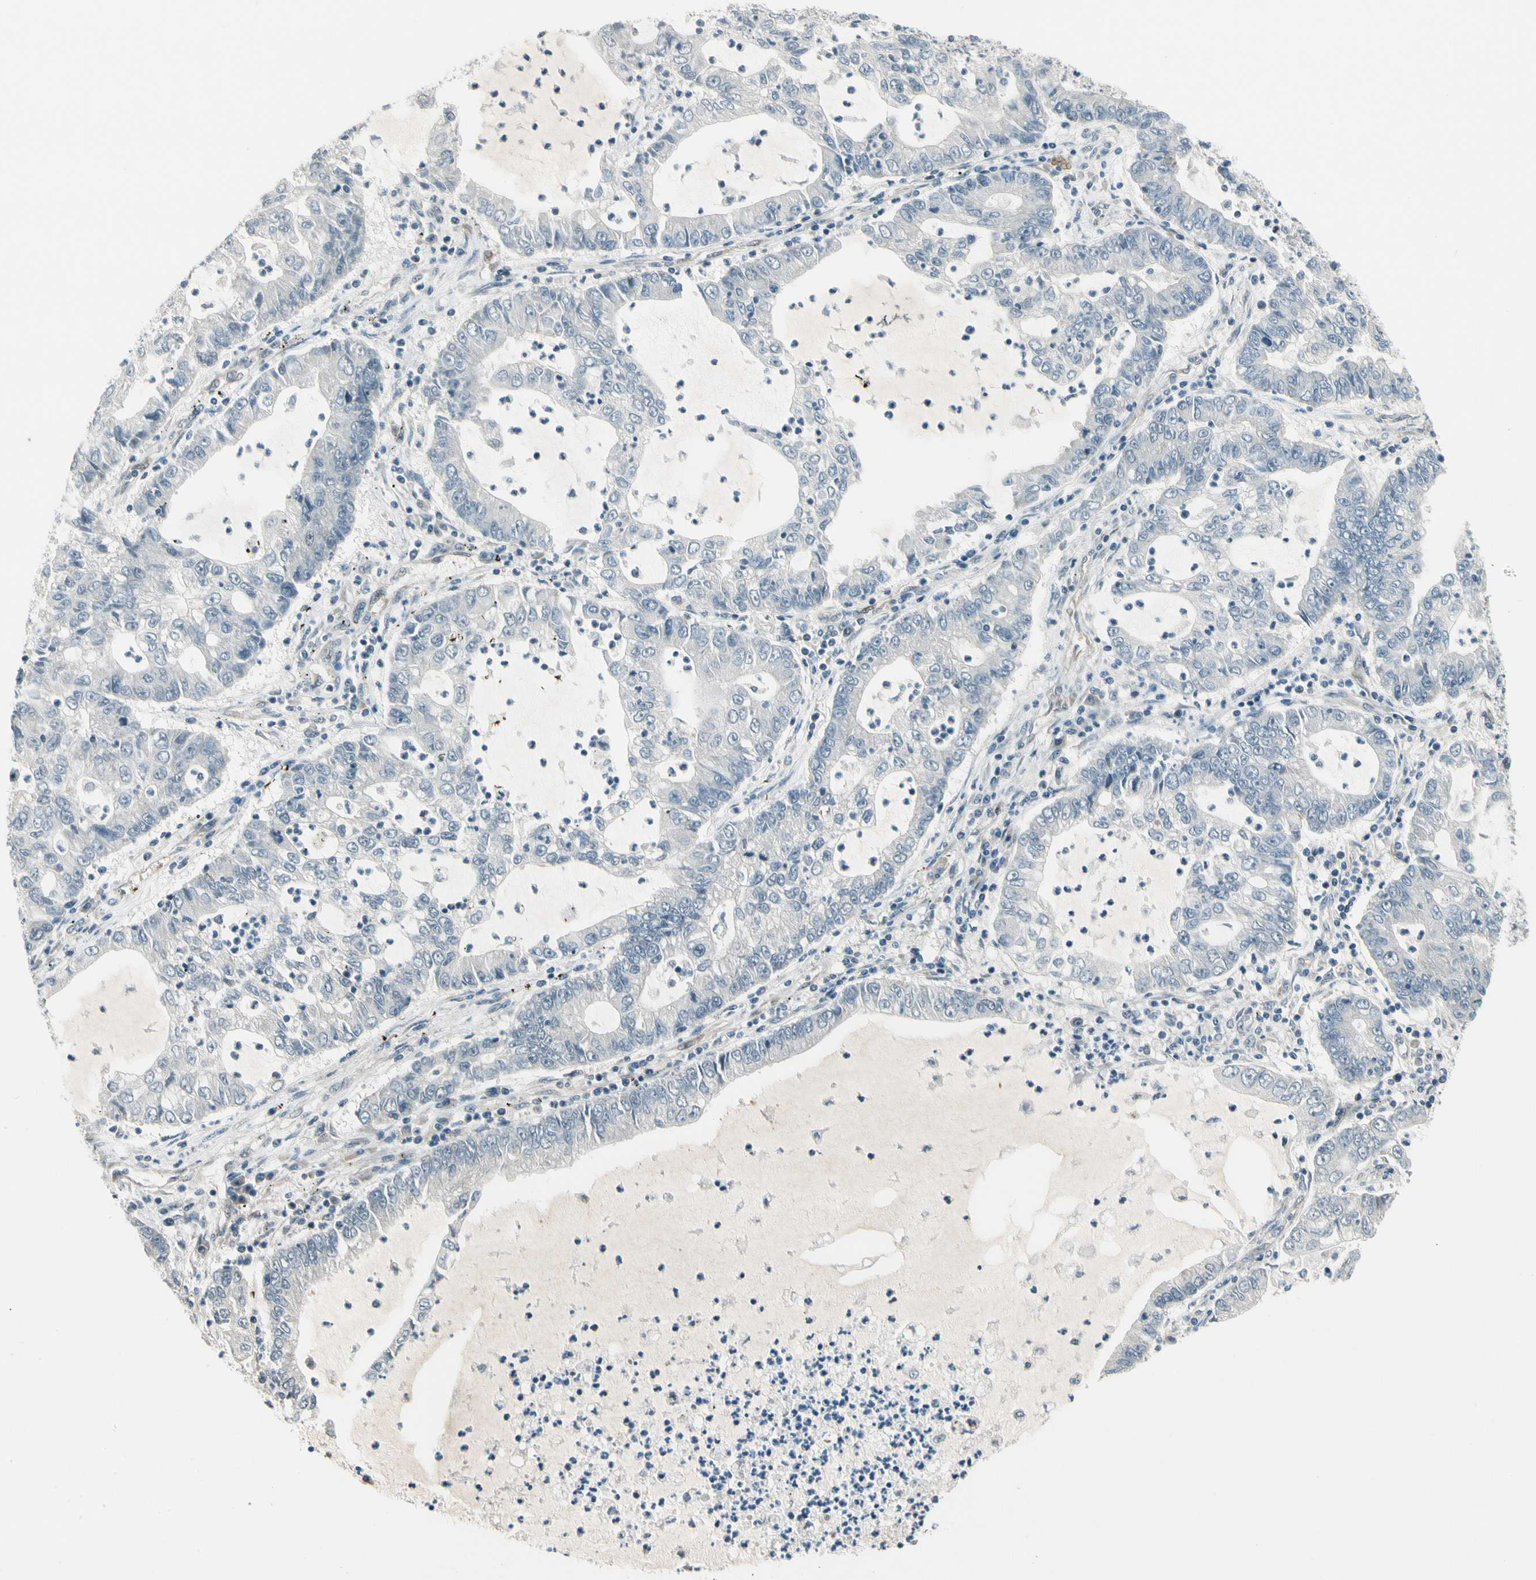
{"staining": {"intensity": "negative", "quantity": "none", "location": "none"}, "tissue": "lung cancer", "cell_type": "Tumor cells", "image_type": "cancer", "snomed": [{"axis": "morphology", "description": "Adenocarcinoma, NOS"}, {"axis": "topography", "description": "Lung"}], "caption": "Immunohistochemistry of human lung adenocarcinoma displays no positivity in tumor cells. The staining is performed using DAB brown chromogen with nuclei counter-stained in using hematoxylin.", "gene": "SVBP", "patient": {"sex": "female", "age": 51}}